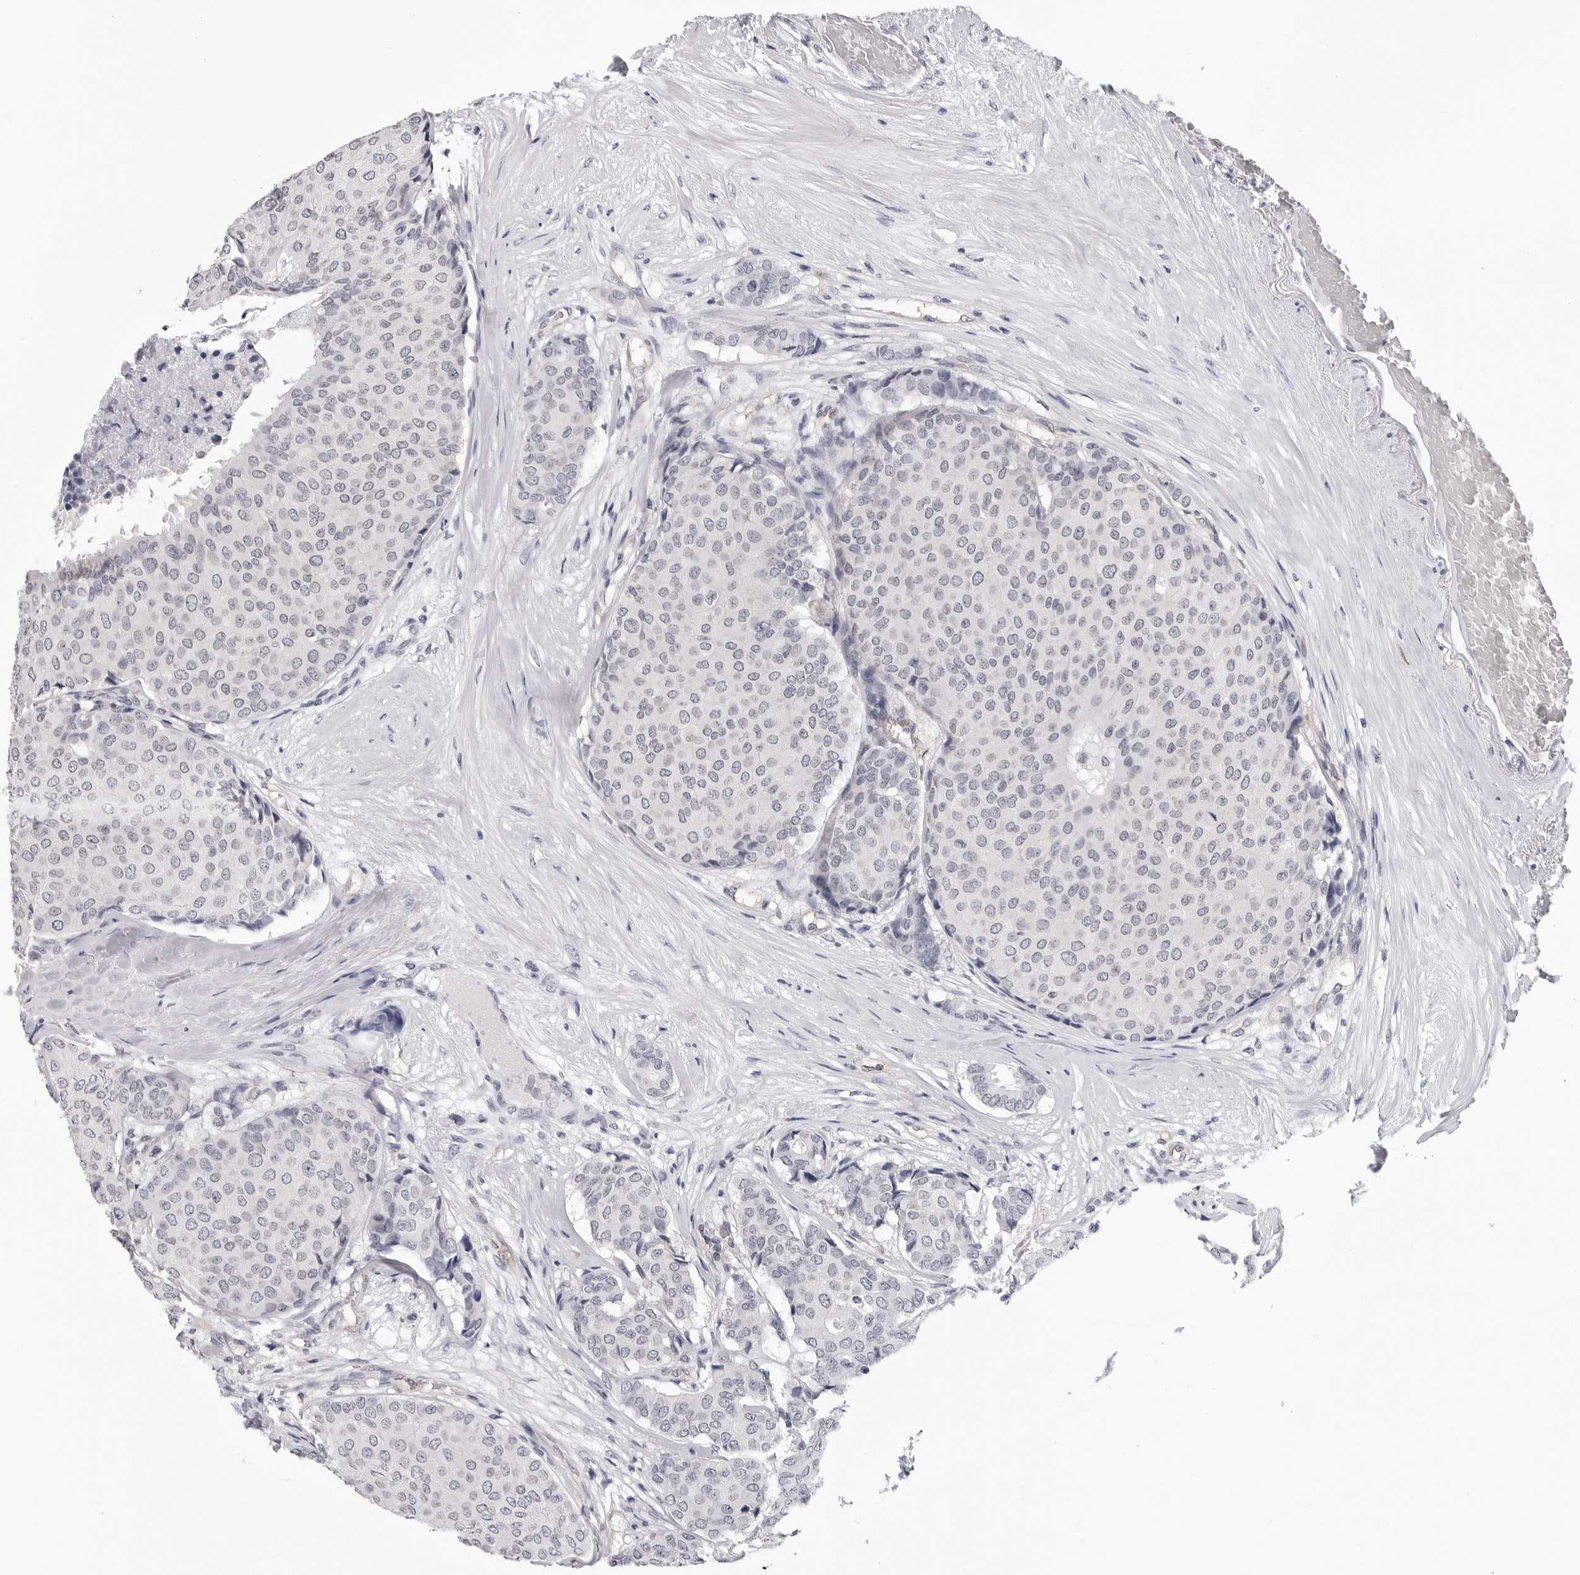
{"staining": {"intensity": "negative", "quantity": "none", "location": "none"}, "tissue": "breast cancer", "cell_type": "Tumor cells", "image_type": "cancer", "snomed": [{"axis": "morphology", "description": "Duct carcinoma"}, {"axis": "topography", "description": "Breast"}], "caption": "Image shows no significant protein staining in tumor cells of invasive ductal carcinoma (breast).", "gene": "TRMT13", "patient": {"sex": "female", "age": 75}}